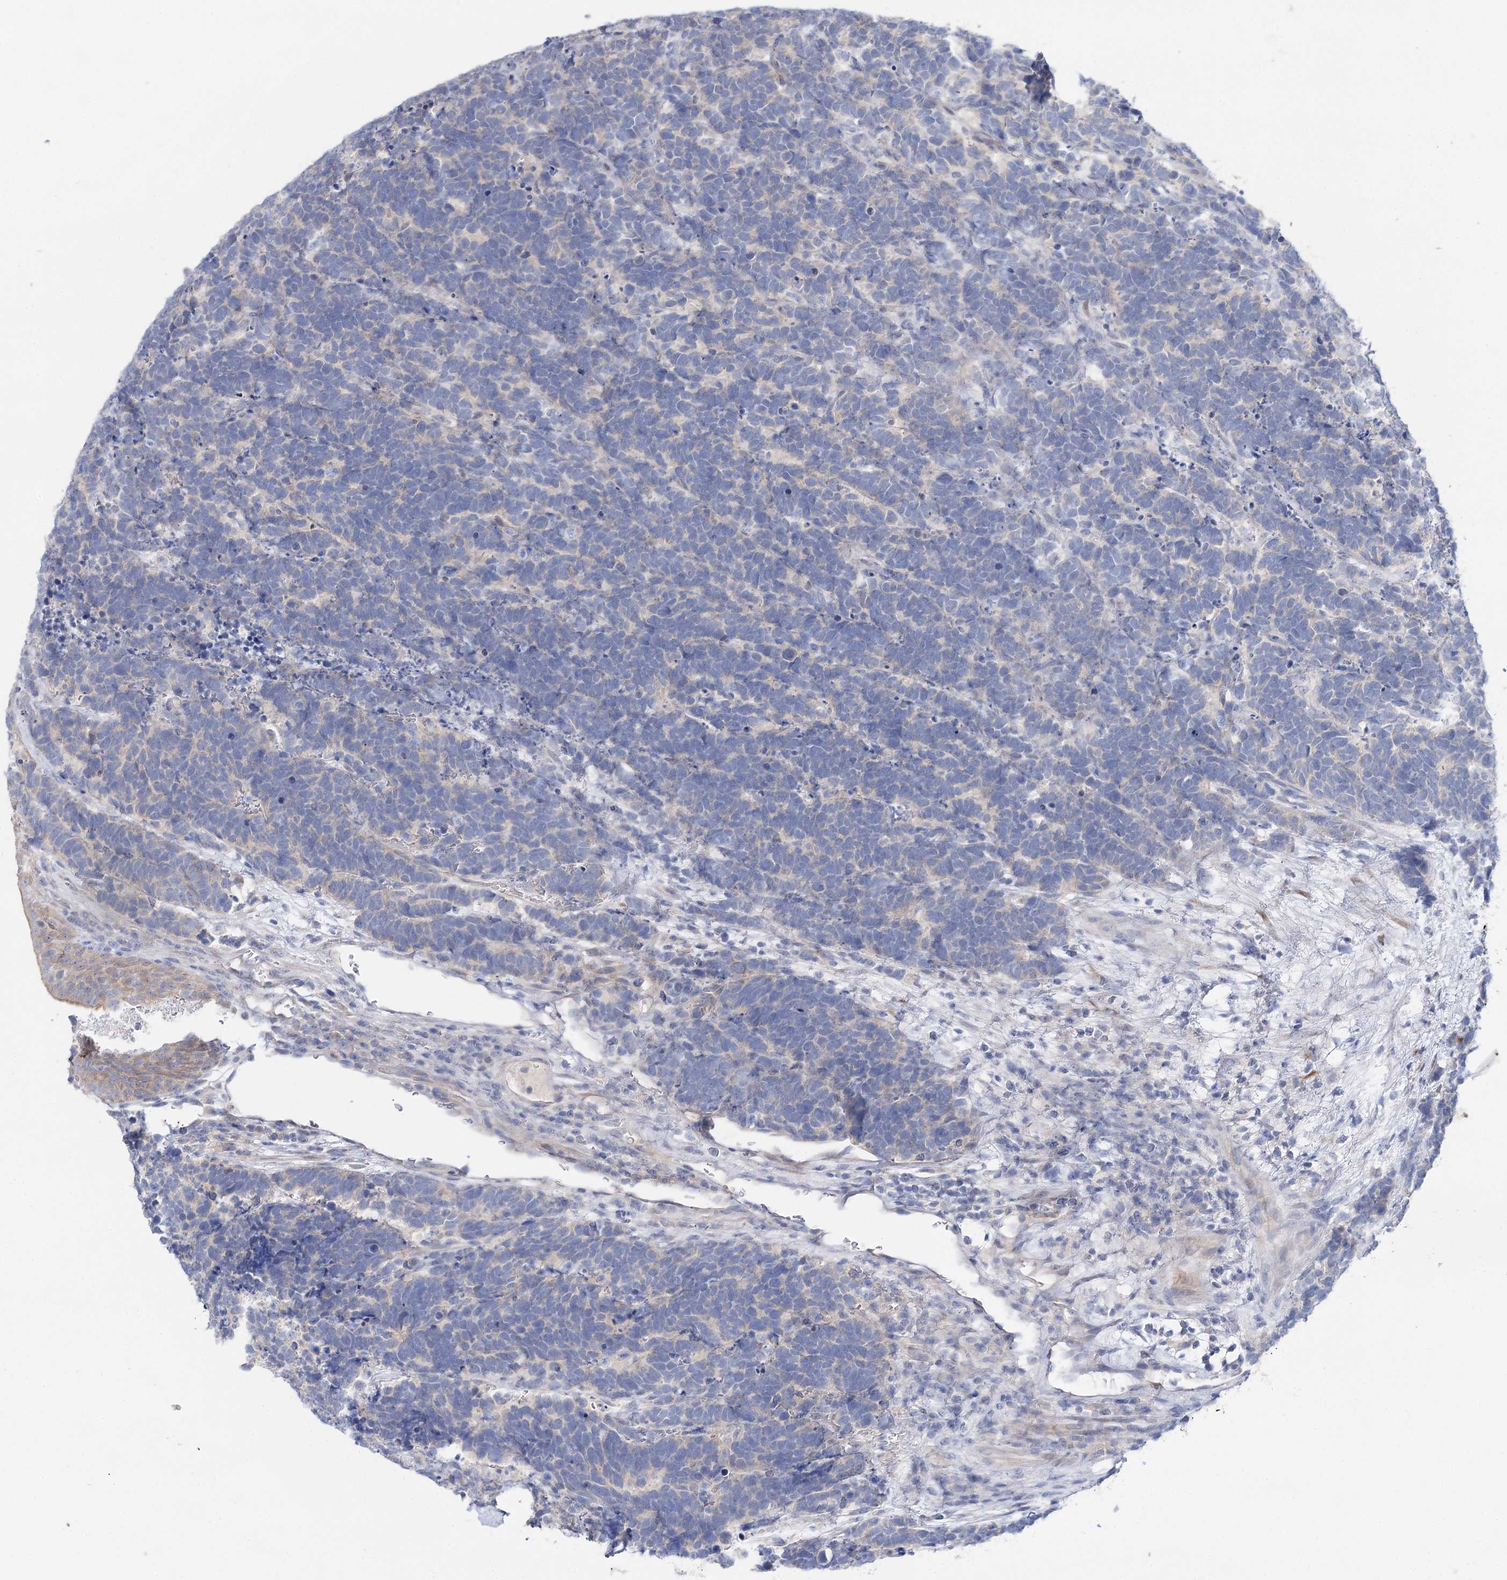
{"staining": {"intensity": "negative", "quantity": "none", "location": "none"}, "tissue": "carcinoid", "cell_type": "Tumor cells", "image_type": "cancer", "snomed": [{"axis": "morphology", "description": "Carcinoma, NOS"}, {"axis": "morphology", "description": "Carcinoid, malignant, NOS"}, {"axis": "topography", "description": "Urinary bladder"}], "caption": "This is an immunohistochemistry micrograph of human carcinoma. There is no positivity in tumor cells.", "gene": "LRRC14B", "patient": {"sex": "male", "age": 57}}